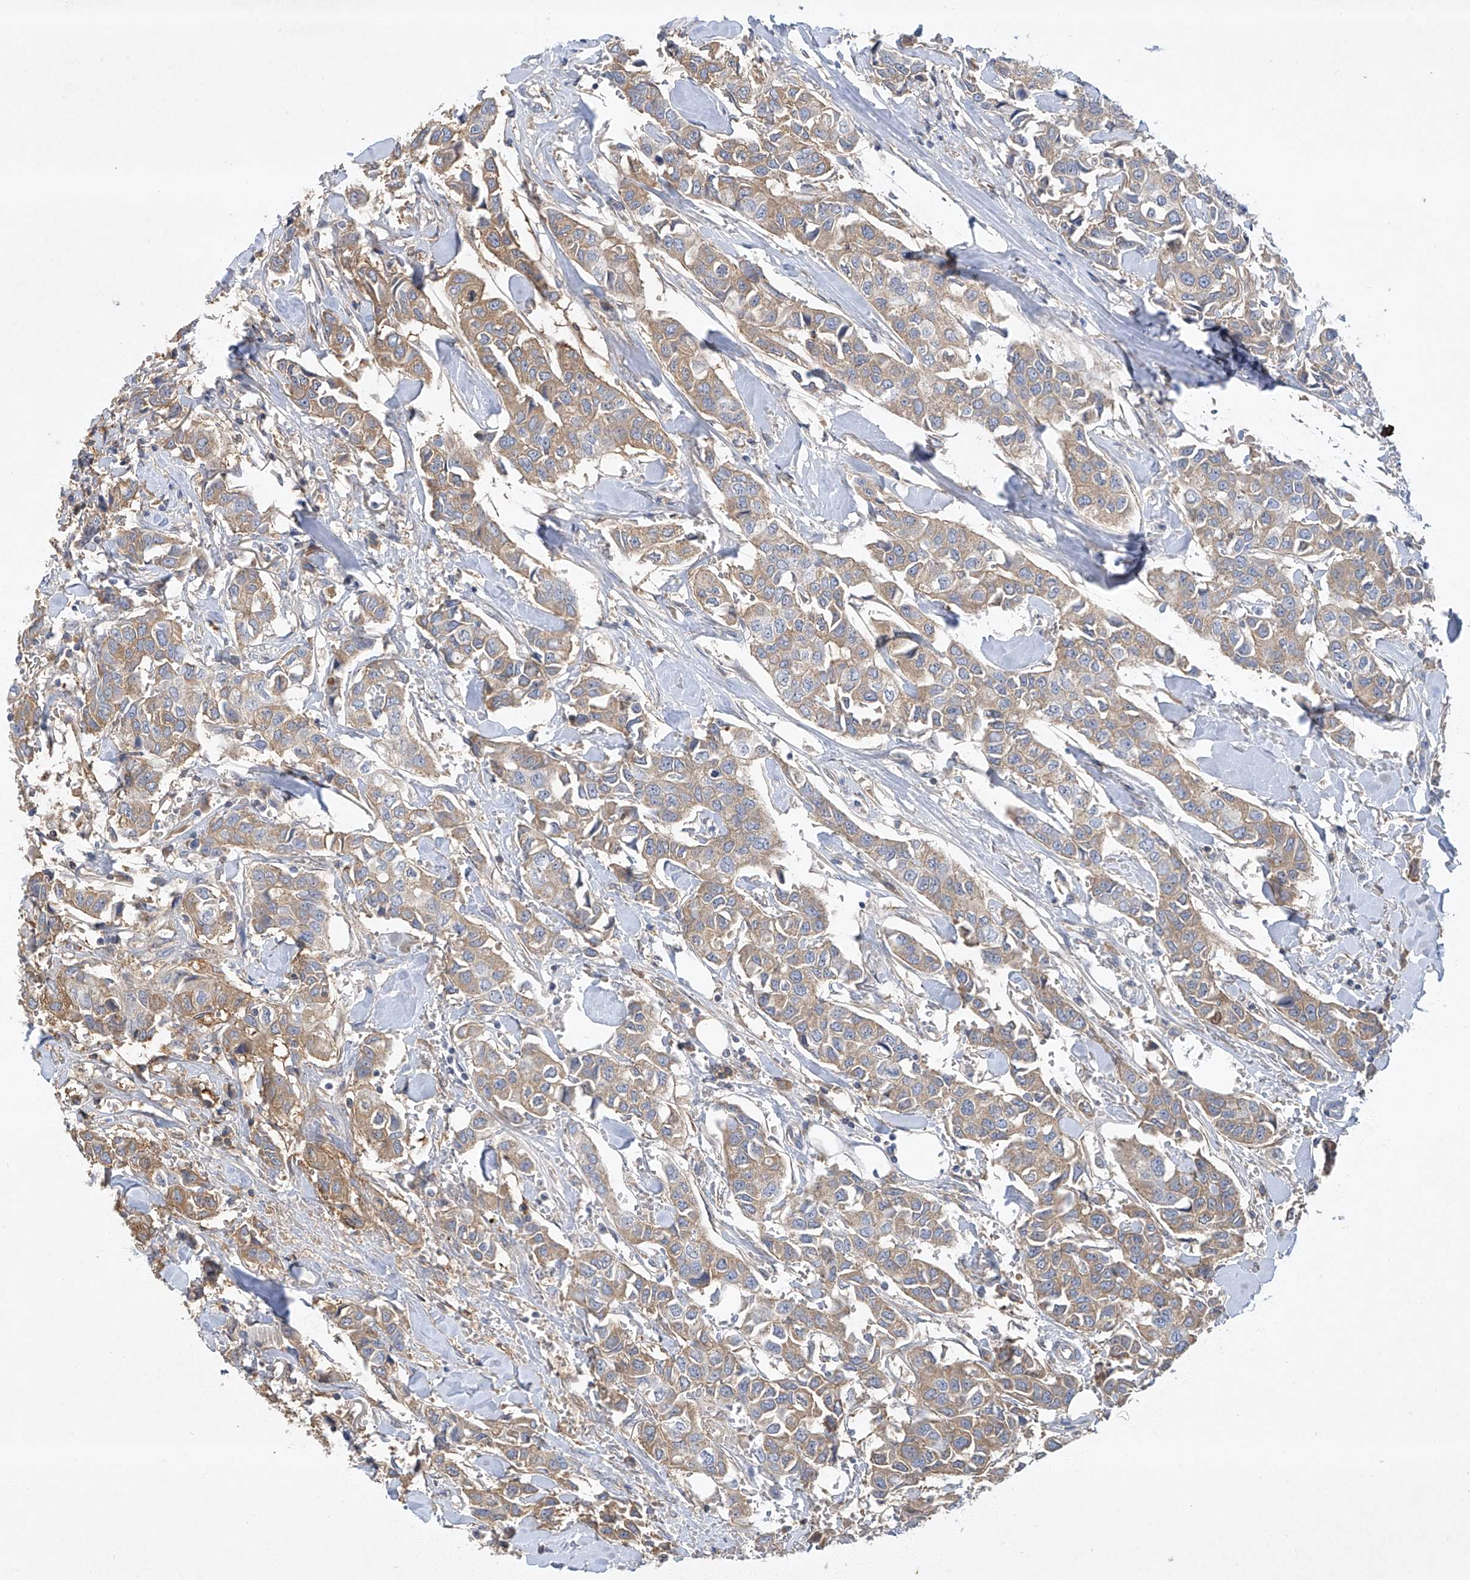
{"staining": {"intensity": "weak", "quantity": ">75%", "location": "cytoplasmic/membranous"}, "tissue": "breast cancer", "cell_type": "Tumor cells", "image_type": "cancer", "snomed": [{"axis": "morphology", "description": "Duct carcinoma"}, {"axis": "topography", "description": "Breast"}], "caption": "DAB immunohistochemical staining of breast cancer (intraductal carcinoma) shows weak cytoplasmic/membranous protein expression in approximately >75% of tumor cells. Using DAB (brown) and hematoxylin (blue) stains, captured at high magnification using brightfield microscopy.", "gene": "HAS3", "patient": {"sex": "female", "age": 80}}